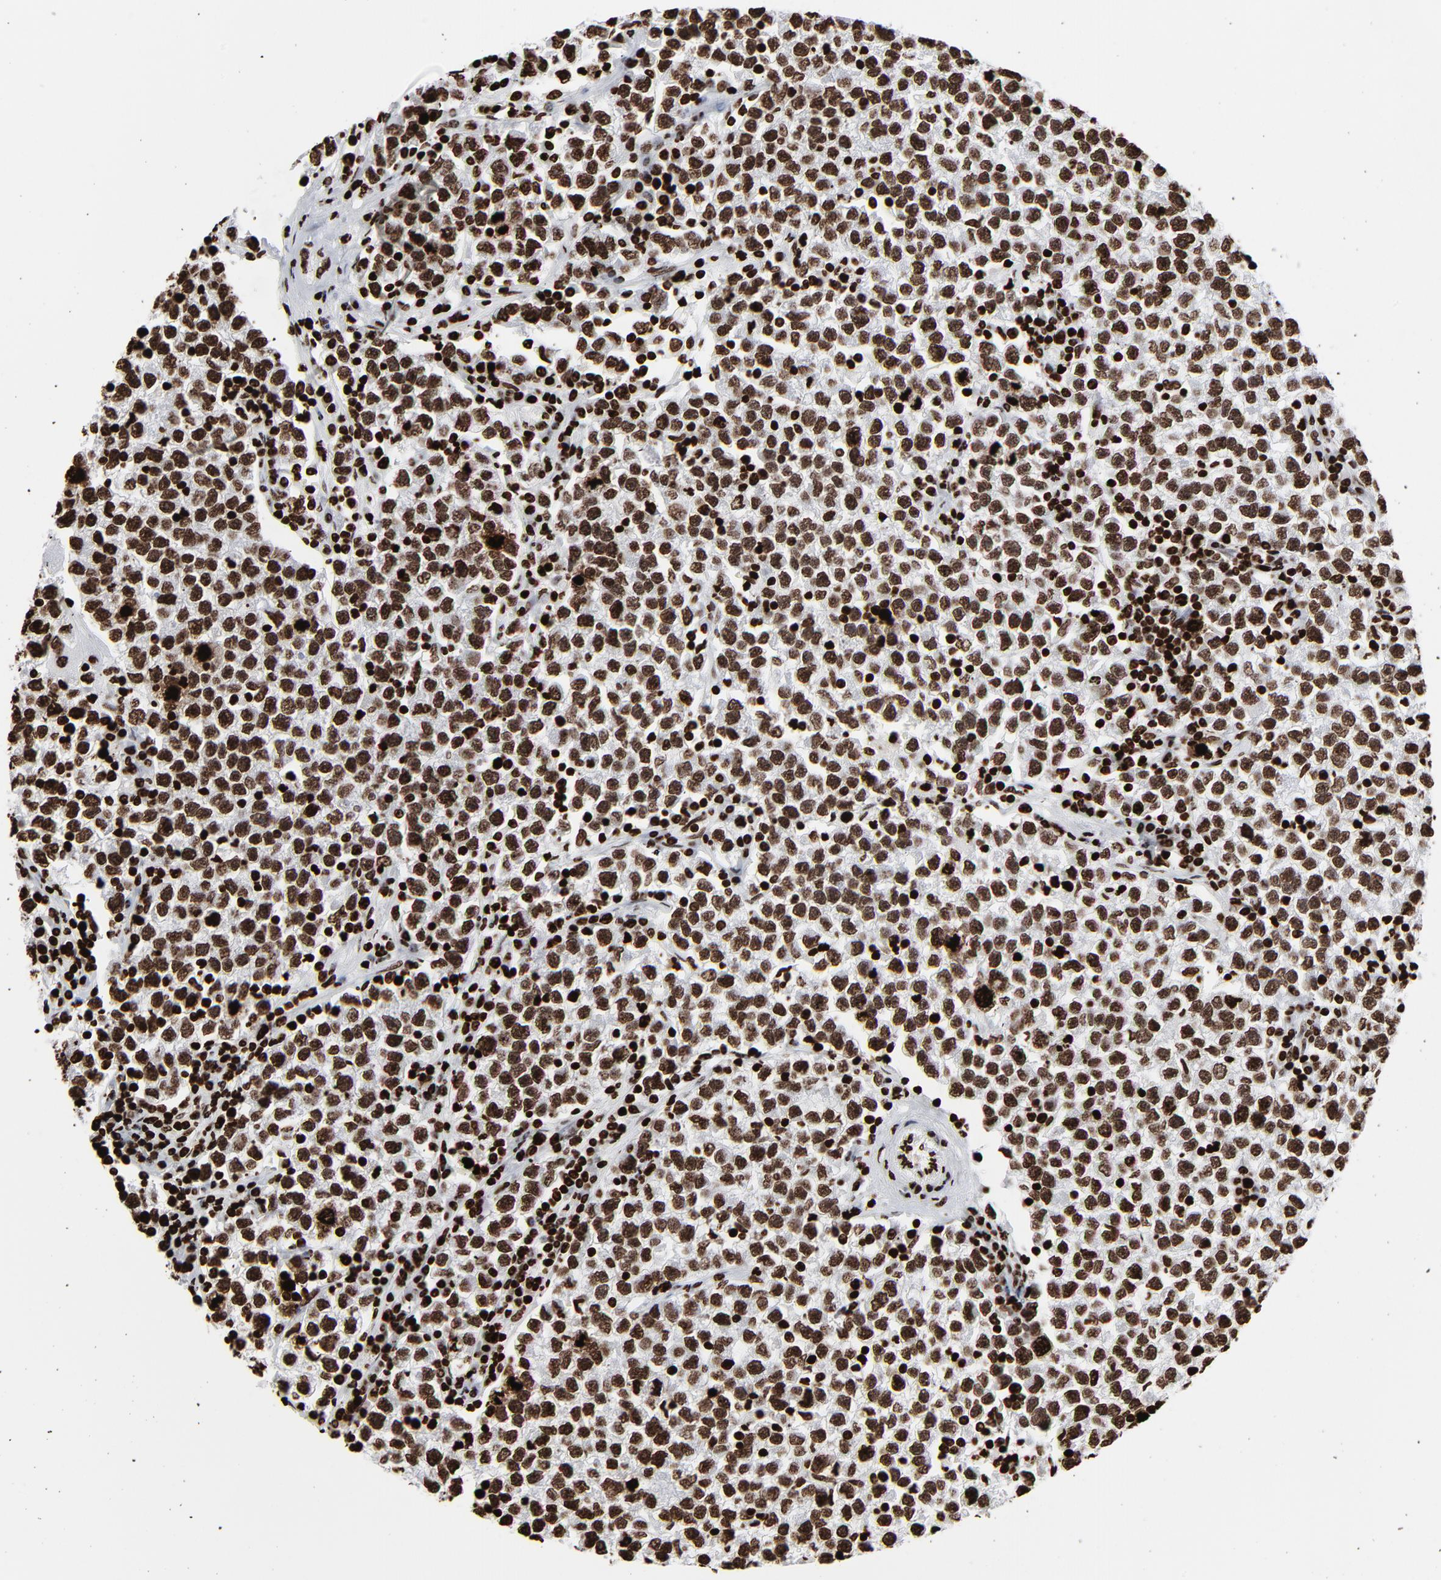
{"staining": {"intensity": "strong", "quantity": ">75%", "location": "nuclear"}, "tissue": "testis cancer", "cell_type": "Tumor cells", "image_type": "cancer", "snomed": [{"axis": "morphology", "description": "Seminoma, NOS"}, {"axis": "topography", "description": "Testis"}], "caption": "DAB immunohistochemical staining of human testis cancer (seminoma) exhibits strong nuclear protein positivity in about >75% of tumor cells.", "gene": "H3-4", "patient": {"sex": "male", "age": 22}}